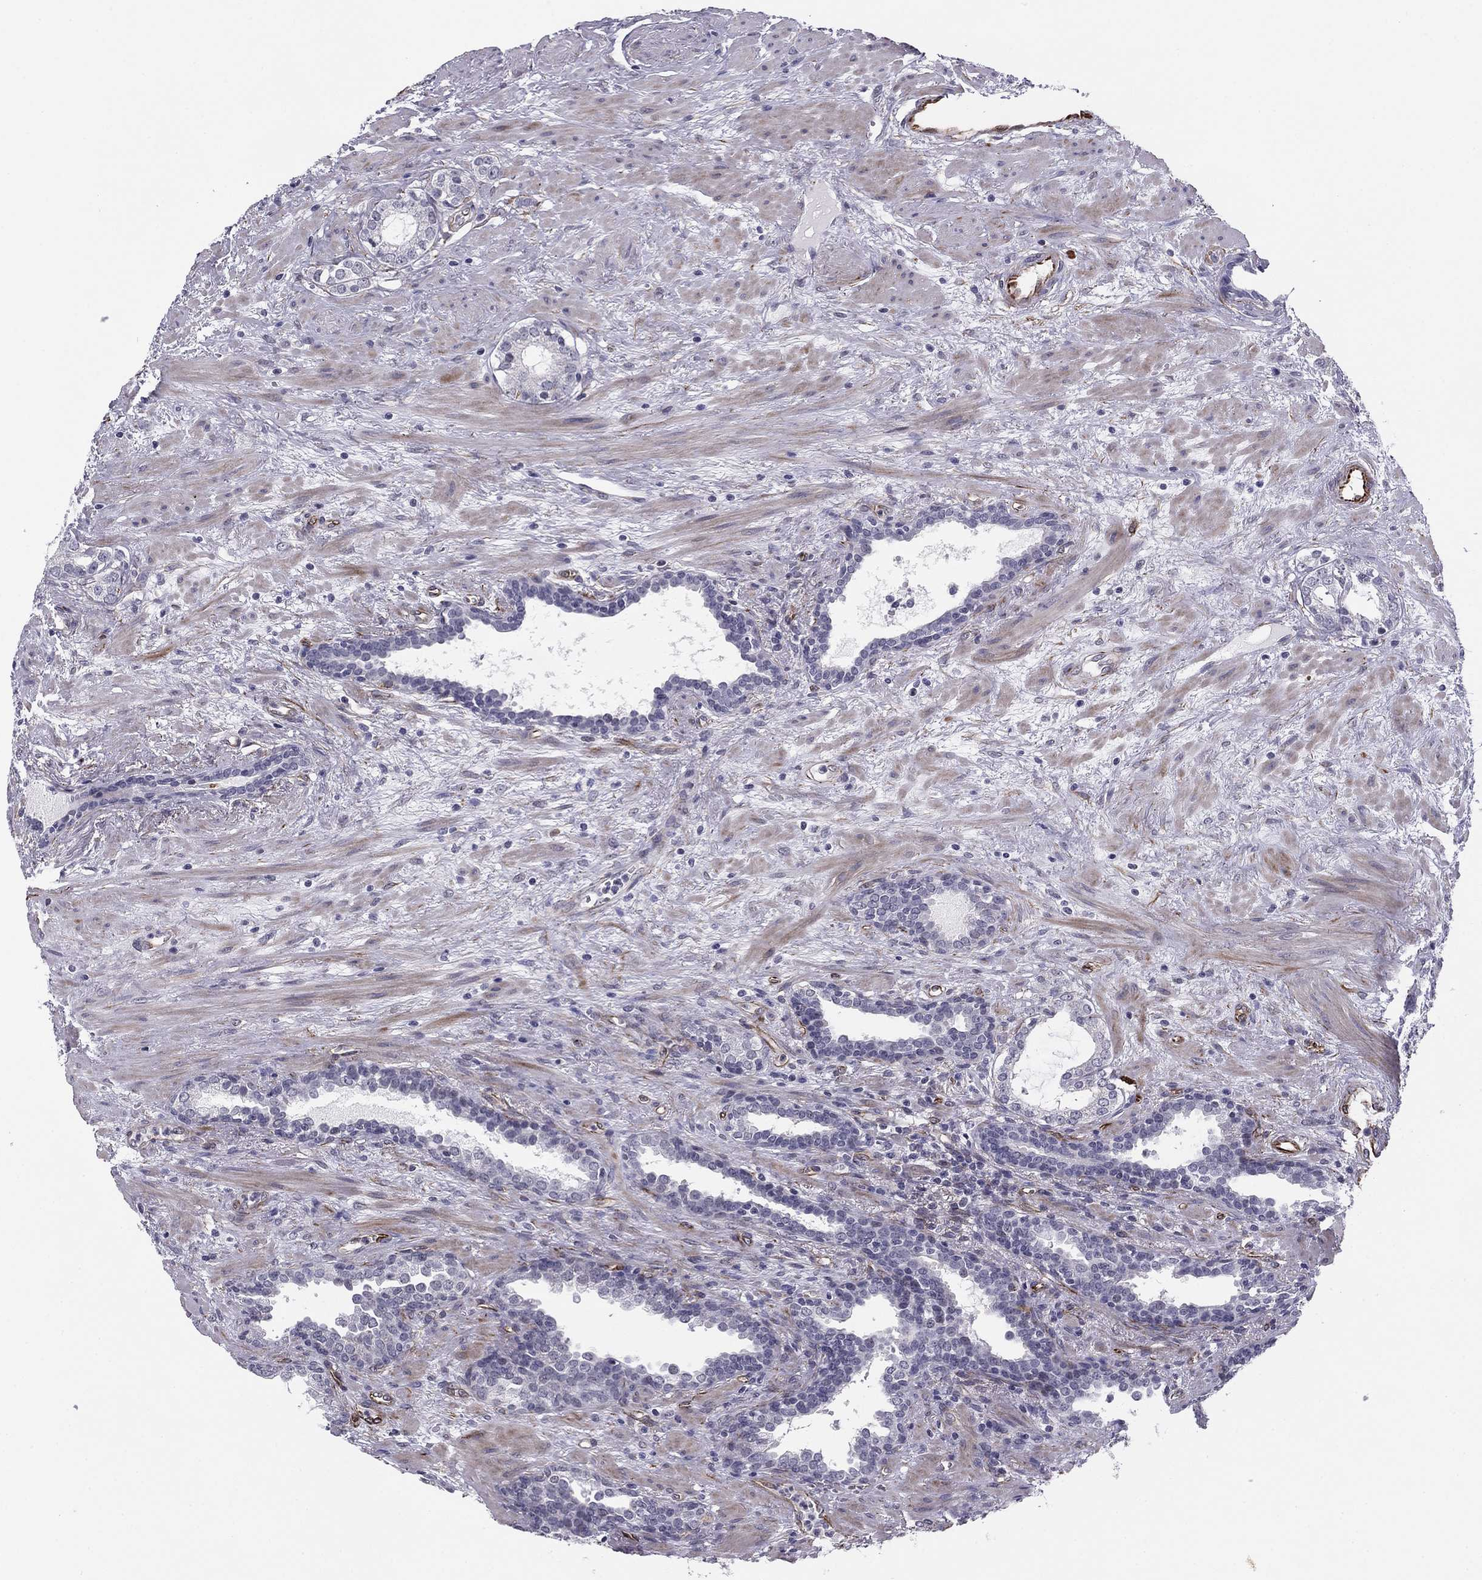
{"staining": {"intensity": "negative", "quantity": "none", "location": "none"}, "tissue": "prostate cancer", "cell_type": "Tumor cells", "image_type": "cancer", "snomed": [{"axis": "morphology", "description": "Adenocarcinoma, NOS"}, {"axis": "topography", "description": "Prostate"}], "caption": "DAB immunohistochemical staining of prostate cancer (adenocarcinoma) demonstrates no significant expression in tumor cells.", "gene": "ANKS4B", "patient": {"sex": "male", "age": 66}}